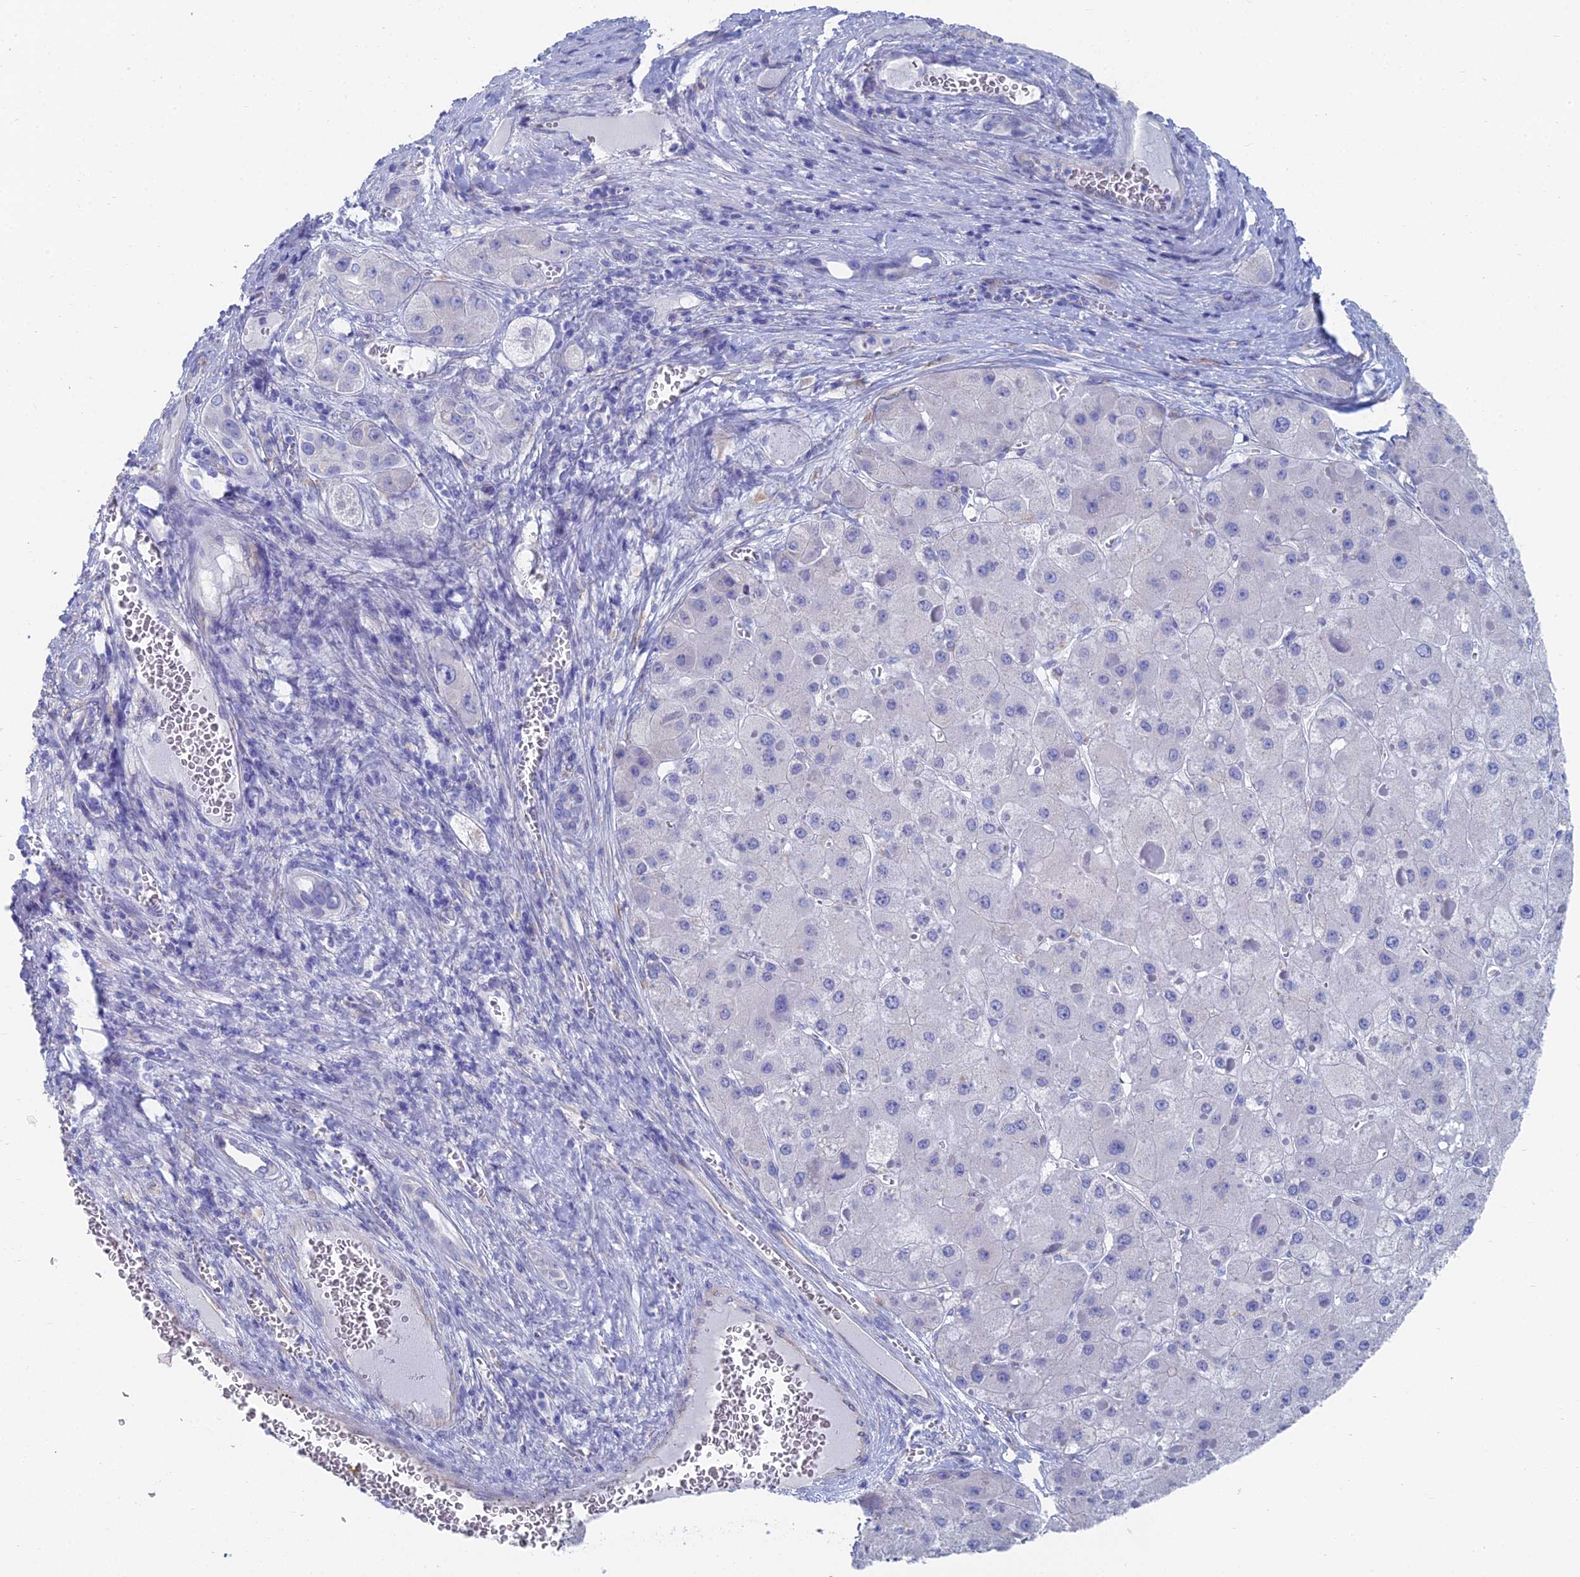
{"staining": {"intensity": "negative", "quantity": "none", "location": "none"}, "tissue": "liver cancer", "cell_type": "Tumor cells", "image_type": "cancer", "snomed": [{"axis": "morphology", "description": "Carcinoma, Hepatocellular, NOS"}, {"axis": "topography", "description": "Liver"}], "caption": "Photomicrograph shows no protein staining in tumor cells of liver hepatocellular carcinoma tissue. (DAB (3,3'-diaminobenzidine) immunohistochemistry, high magnification).", "gene": "TNNT3", "patient": {"sex": "female", "age": 73}}